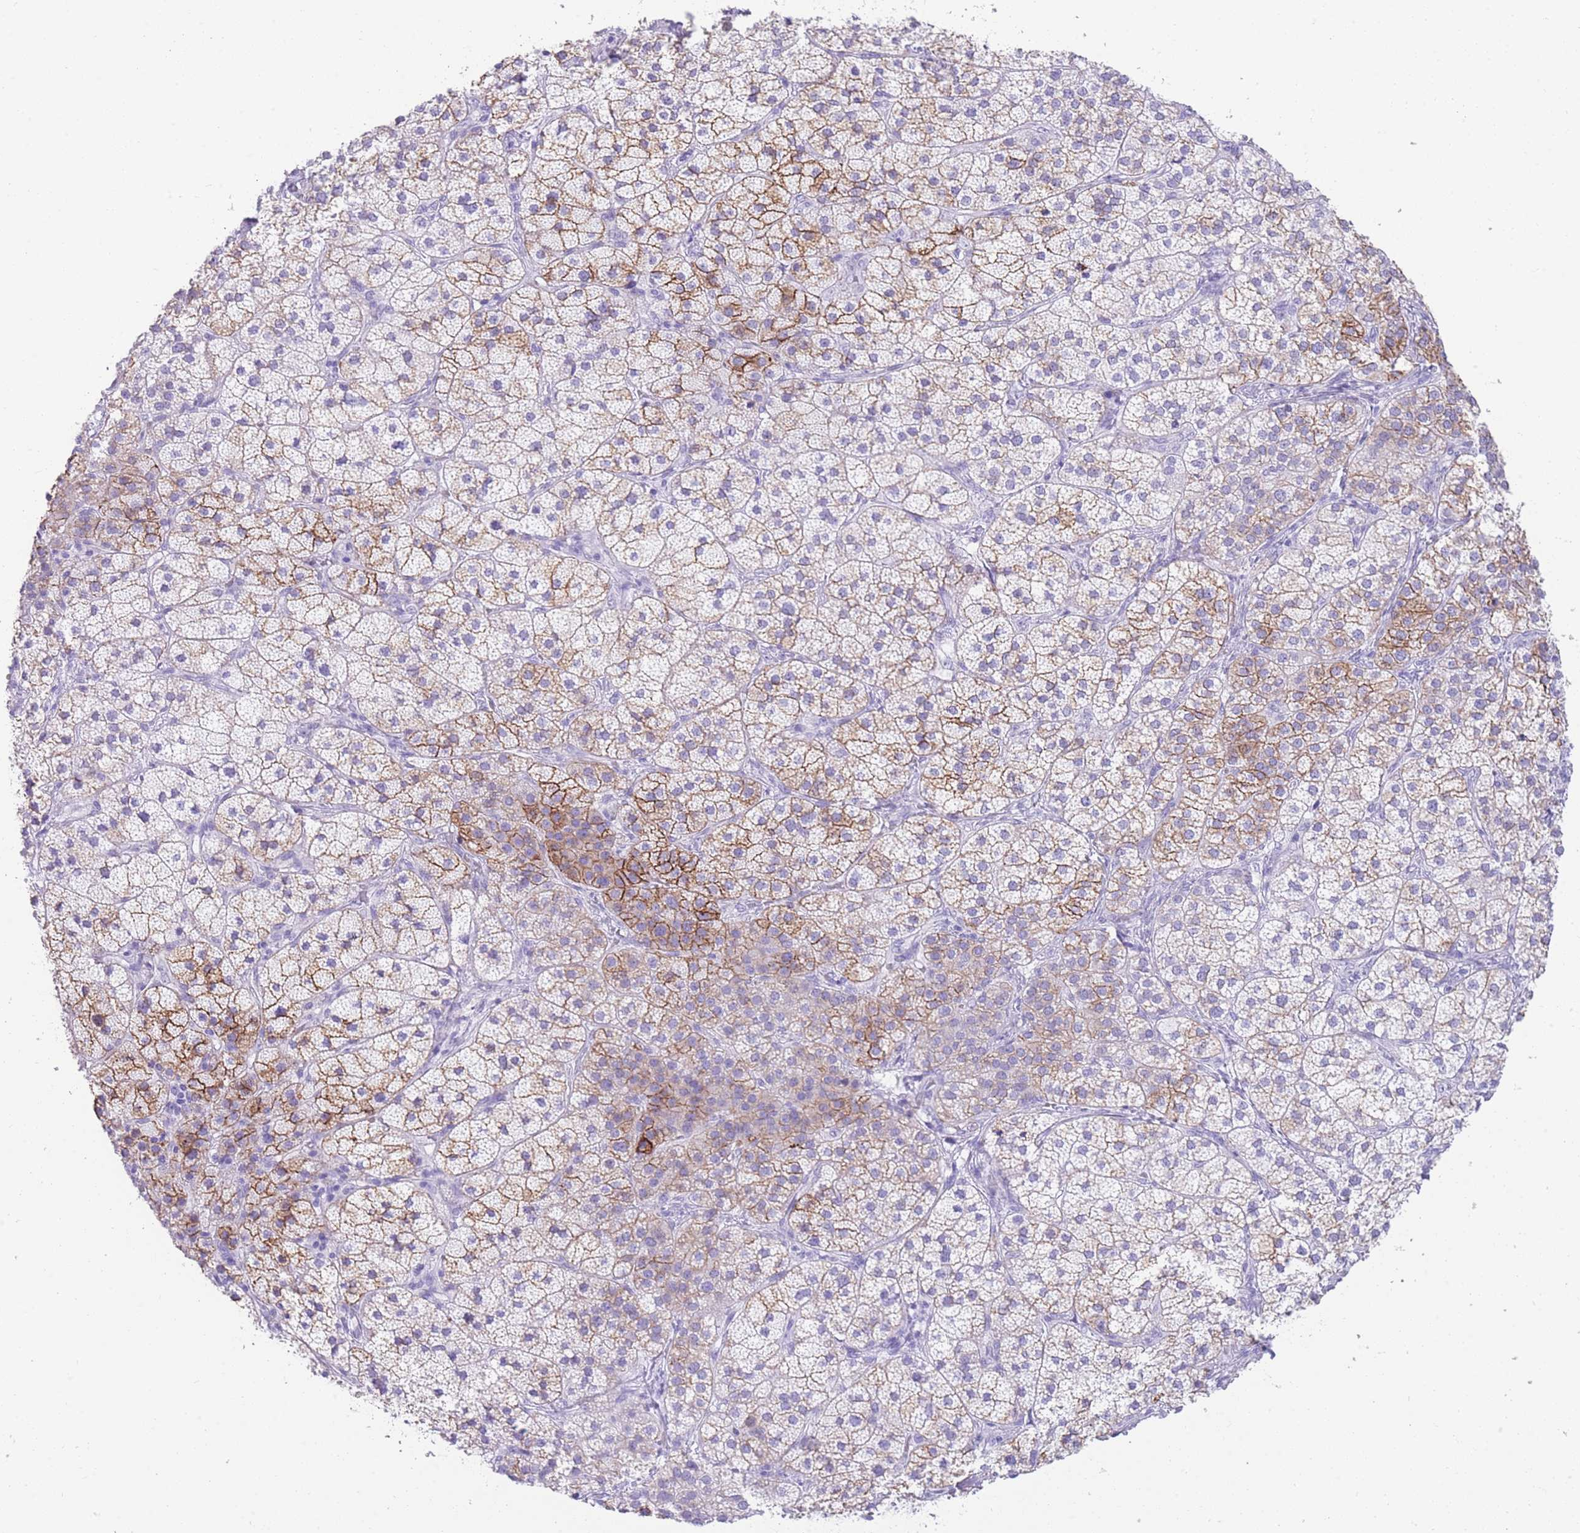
{"staining": {"intensity": "strong", "quantity": "25%-75%", "location": "cytoplasmic/membranous"}, "tissue": "adrenal gland", "cell_type": "Glandular cells", "image_type": "normal", "snomed": [{"axis": "morphology", "description": "Normal tissue, NOS"}, {"axis": "topography", "description": "Adrenal gland"}], "caption": "The histopathology image shows a brown stain indicating the presence of a protein in the cytoplasmic/membranous of glandular cells in adrenal gland.", "gene": "ELOA2", "patient": {"sex": "female", "age": 58}}